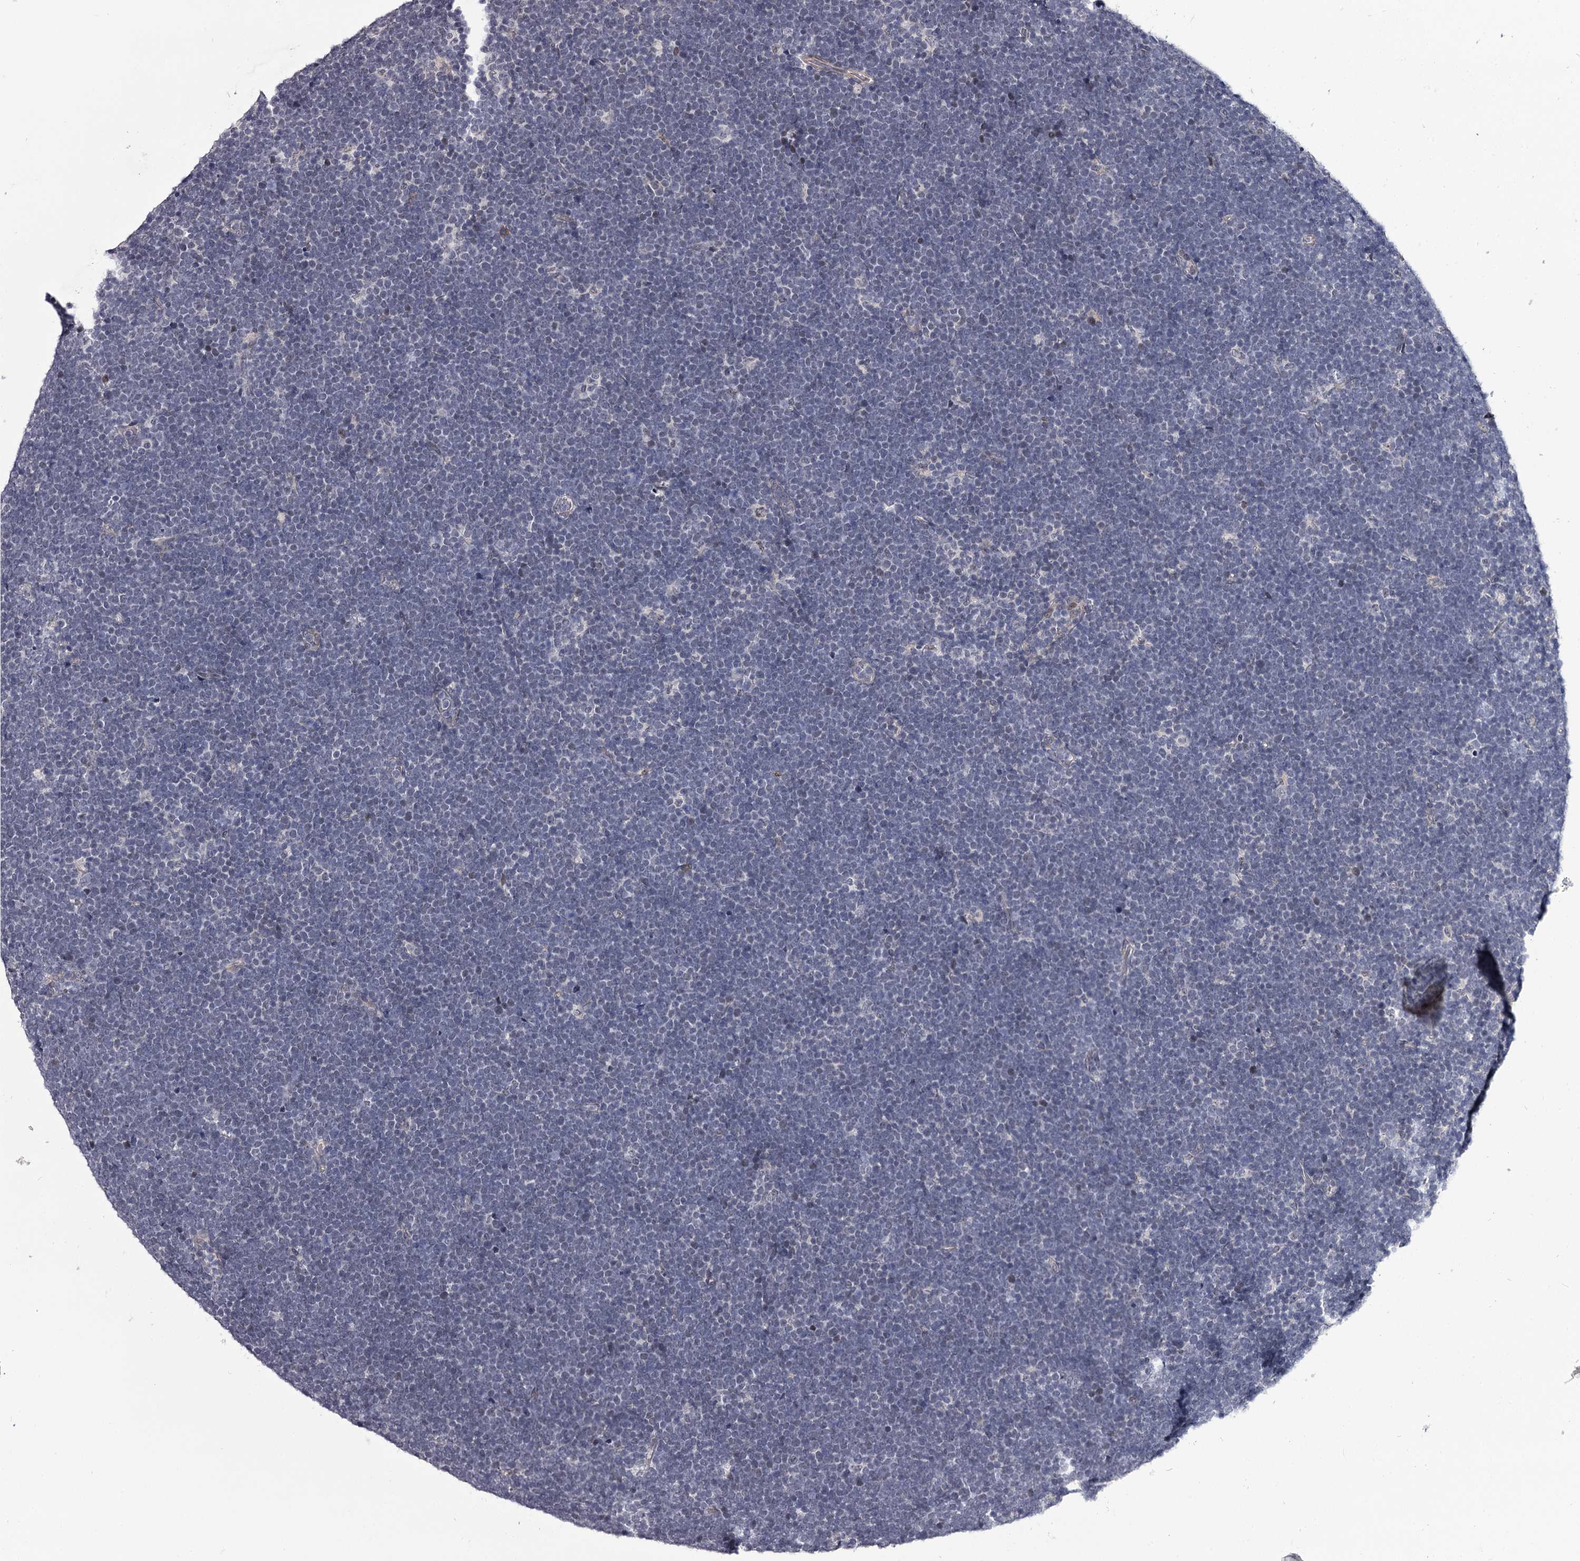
{"staining": {"intensity": "negative", "quantity": "none", "location": "none"}, "tissue": "lymphoma", "cell_type": "Tumor cells", "image_type": "cancer", "snomed": [{"axis": "morphology", "description": "Malignant lymphoma, non-Hodgkin's type, High grade"}, {"axis": "topography", "description": "Lymph node"}], "caption": "Immunohistochemistry (IHC) histopathology image of malignant lymphoma, non-Hodgkin's type (high-grade) stained for a protein (brown), which reveals no staining in tumor cells. The staining is performed using DAB brown chromogen with nuclei counter-stained in using hematoxylin.", "gene": "OVOL2", "patient": {"sex": "male", "age": 13}}